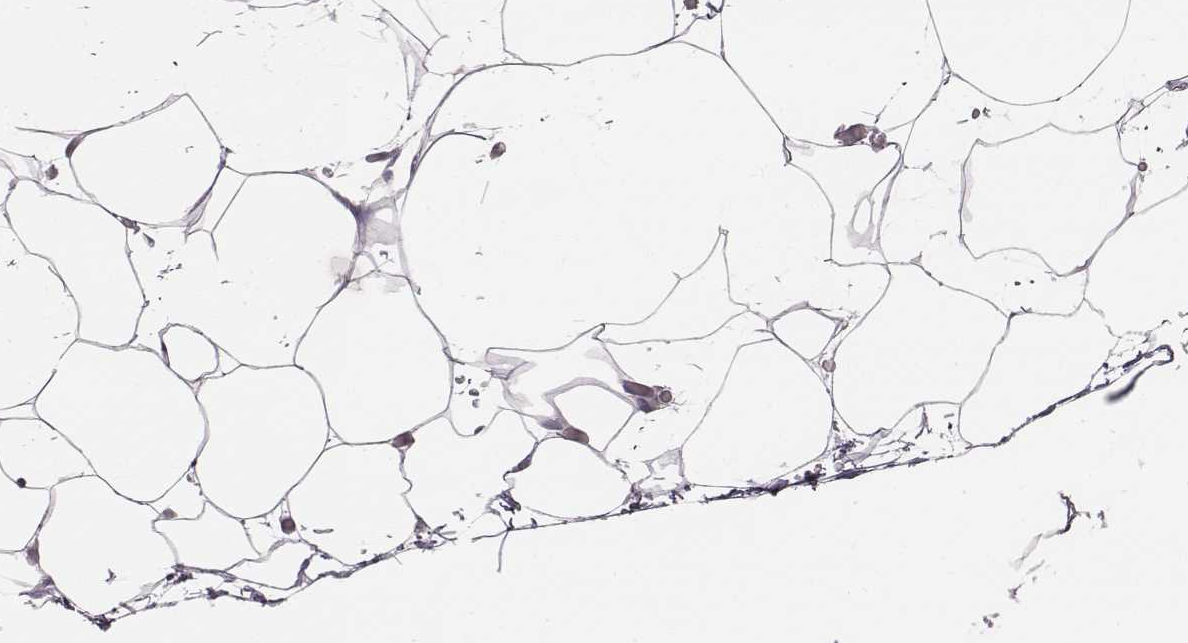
{"staining": {"intensity": "negative", "quantity": "none", "location": "none"}, "tissue": "adipose tissue", "cell_type": "Adipocytes", "image_type": "normal", "snomed": [{"axis": "morphology", "description": "Normal tissue, NOS"}, {"axis": "topography", "description": "Adipose tissue"}], "caption": "This is an IHC micrograph of normal adipose tissue. There is no positivity in adipocytes.", "gene": "PBK", "patient": {"sex": "male", "age": 57}}